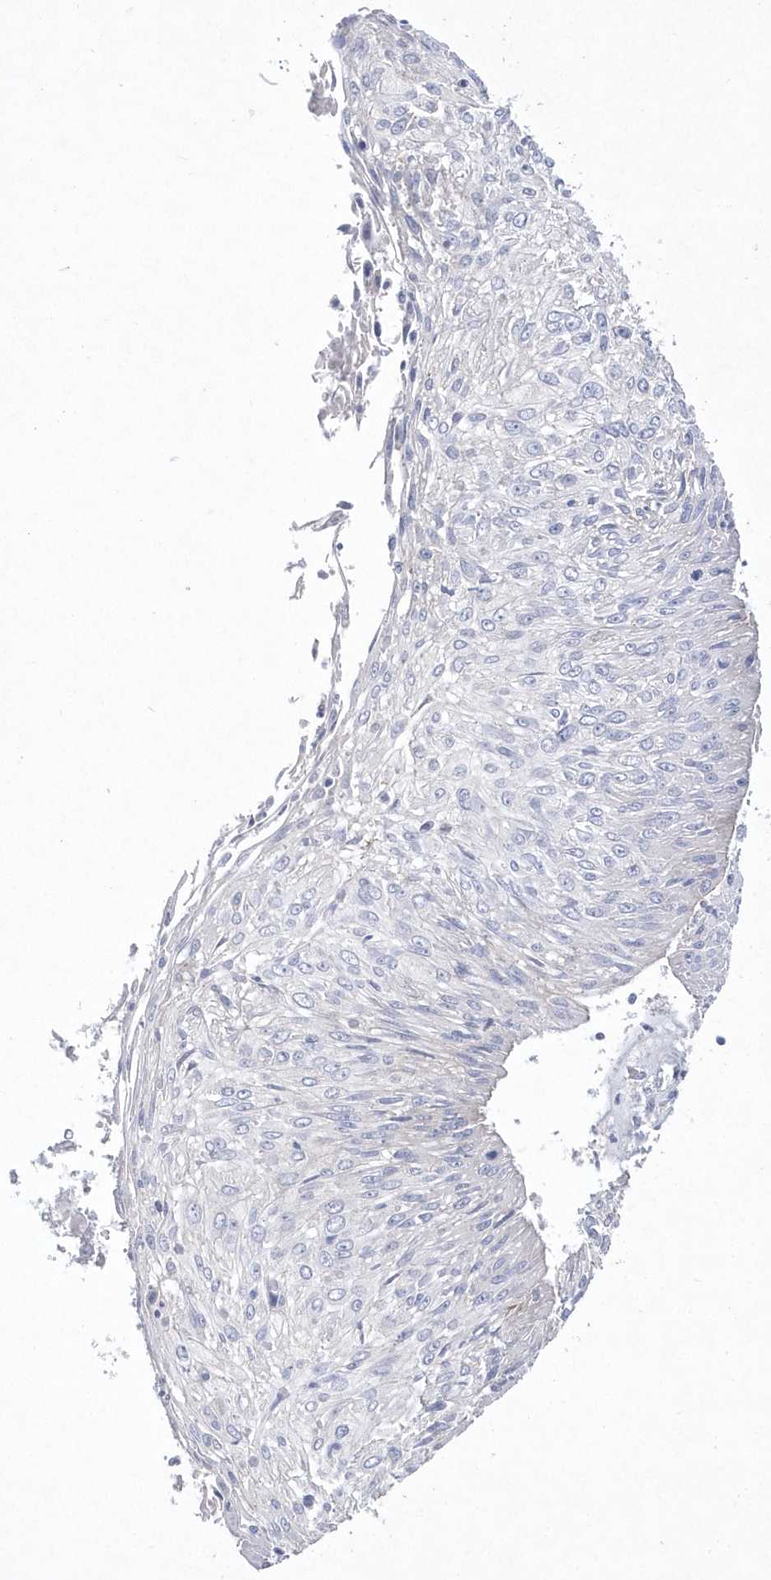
{"staining": {"intensity": "negative", "quantity": "none", "location": "none"}, "tissue": "cervical cancer", "cell_type": "Tumor cells", "image_type": "cancer", "snomed": [{"axis": "morphology", "description": "Squamous cell carcinoma, NOS"}, {"axis": "topography", "description": "Cervix"}], "caption": "IHC of human cervical cancer (squamous cell carcinoma) displays no staining in tumor cells.", "gene": "TMEM132B", "patient": {"sex": "female", "age": 51}}